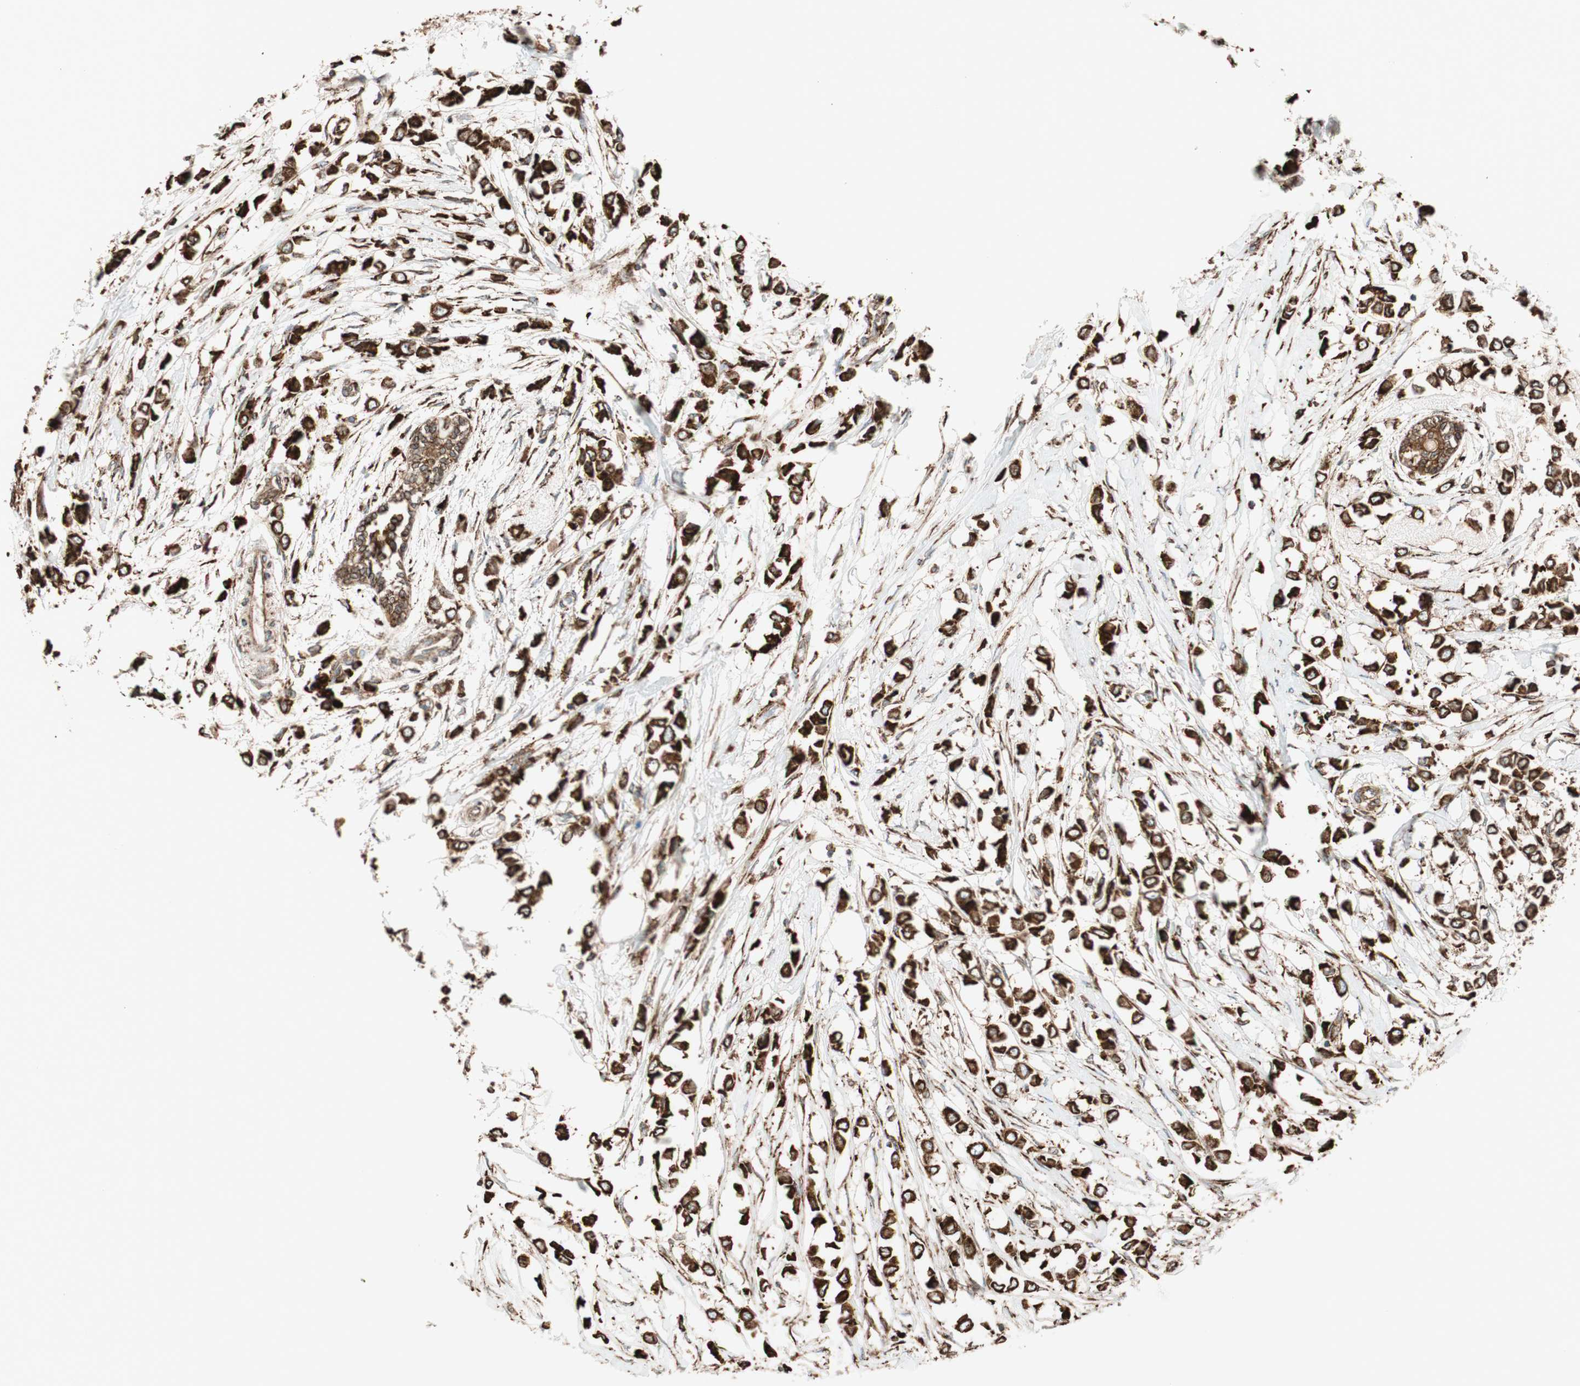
{"staining": {"intensity": "strong", "quantity": ">75%", "location": "cytoplasmic/membranous"}, "tissue": "breast cancer", "cell_type": "Tumor cells", "image_type": "cancer", "snomed": [{"axis": "morphology", "description": "Lobular carcinoma"}, {"axis": "topography", "description": "Breast"}], "caption": "Strong cytoplasmic/membranous positivity is appreciated in about >75% of tumor cells in lobular carcinoma (breast).", "gene": "PRKCSH", "patient": {"sex": "female", "age": 51}}